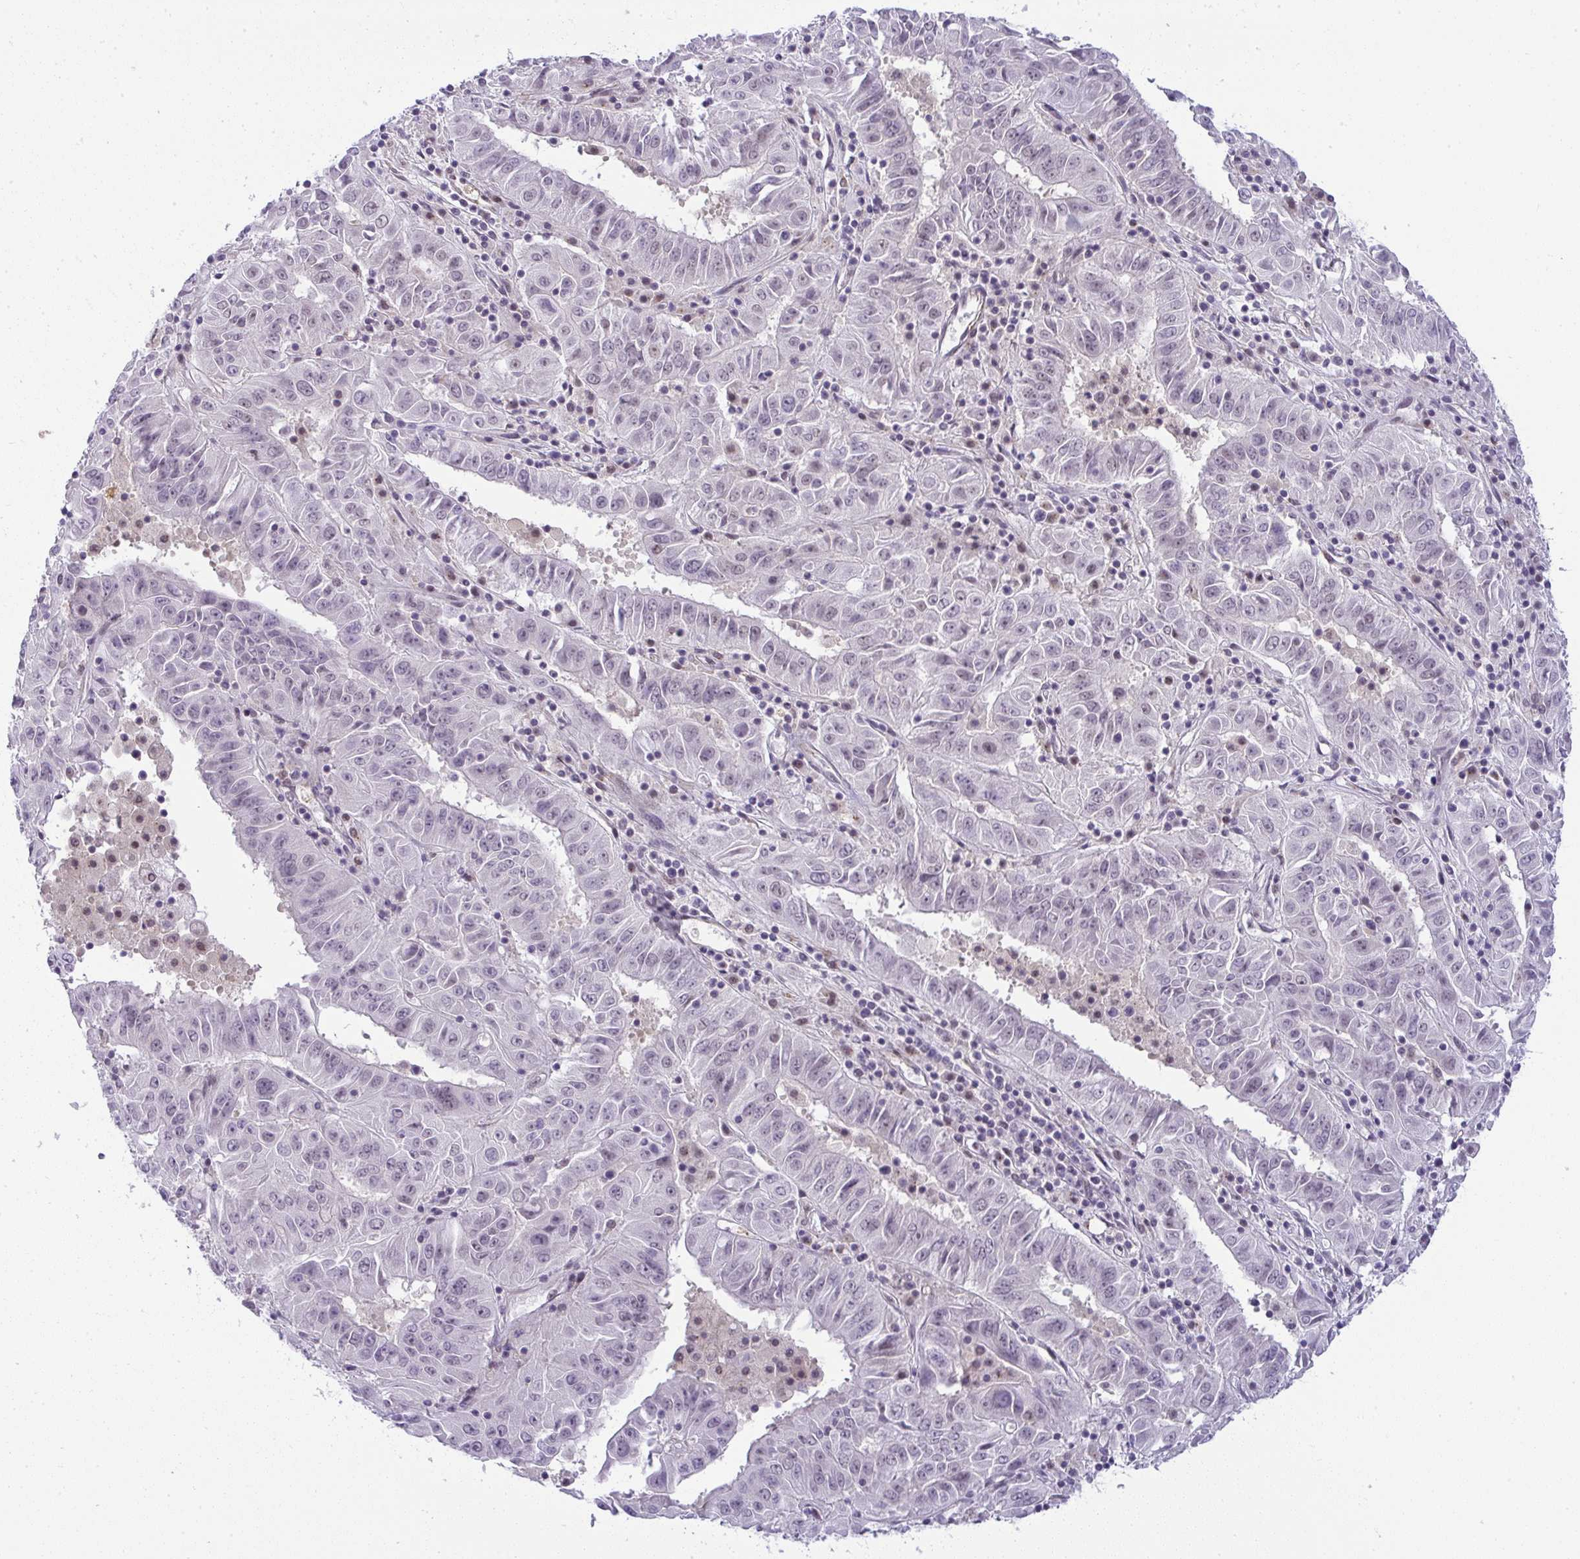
{"staining": {"intensity": "negative", "quantity": "none", "location": "none"}, "tissue": "pancreatic cancer", "cell_type": "Tumor cells", "image_type": "cancer", "snomed": [{"axis": "morphology", "description": "Adenocarcinoma, NOS"}, {"axis": "topography", "description": "Pancreas"}], "caption": "IHC of human pancreatic cancer reveals no staining in tumor cells.", "gene": "DZIP1", "patient": {"sex": "male", "age": 63}}